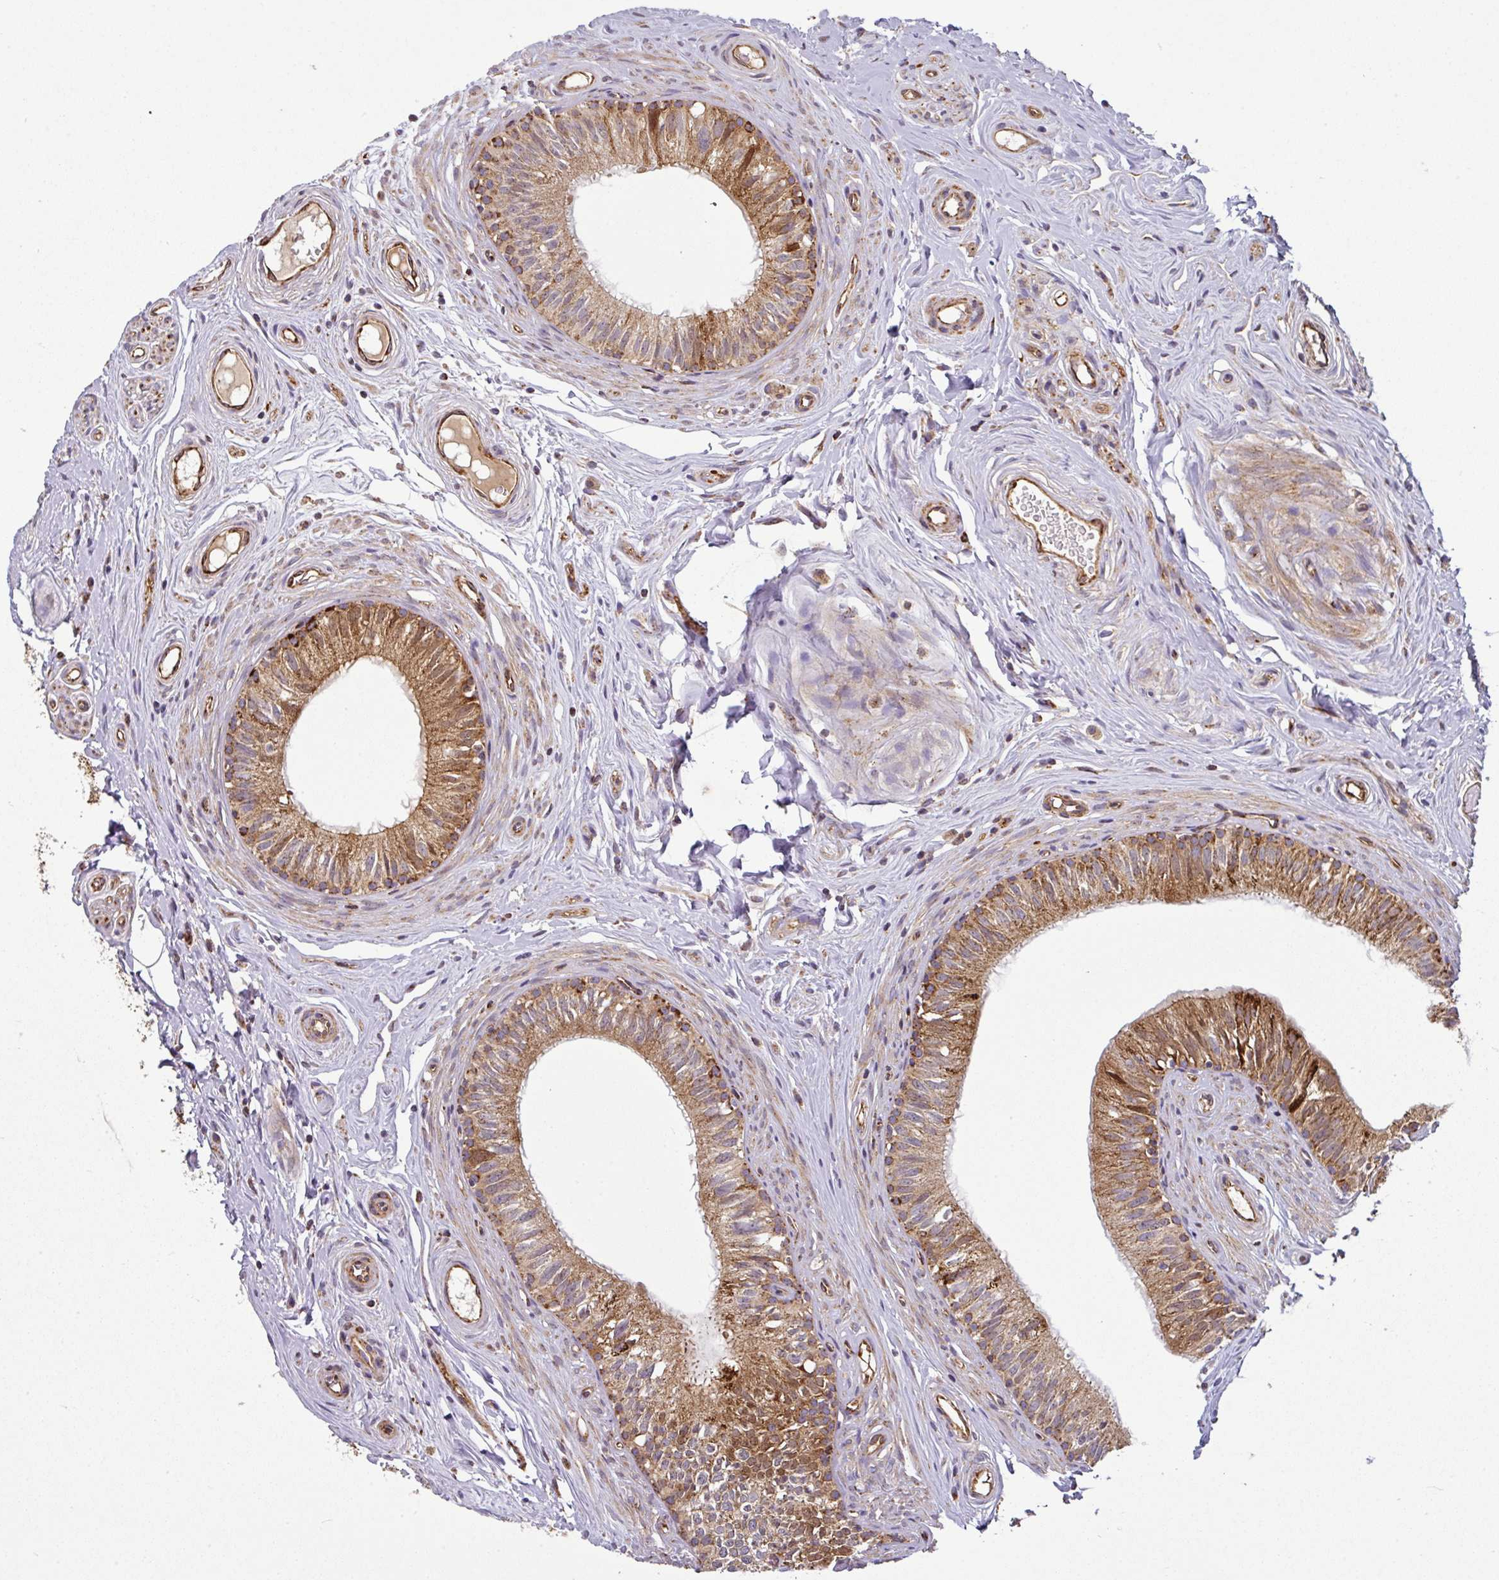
{"staining": {"intensity": "strong", "quantity": "25%-75%", "location": "cytoplasmic/membranous"}, "tissue": "epididymis", "cell_type": "Glandular cells", "image_type": "normal", "snomed": [{"axis": "morphology", "description": "Normal tissue, NOS"}, {"axis": "morphology", "description": "Seminoma, NOS"}, {"axis": "topography", "description": "Testis"}, {"axis": "topography", "description": "Epididymis"}], "caption": "Brown immunohistochemical staining in benign epididymis demonstrates strong cytoplasmic/membranous expression in about 25%-75% of glandular cells.", "gene": "PRELID3B", "patient": {"sex": "male", "age": 45}}